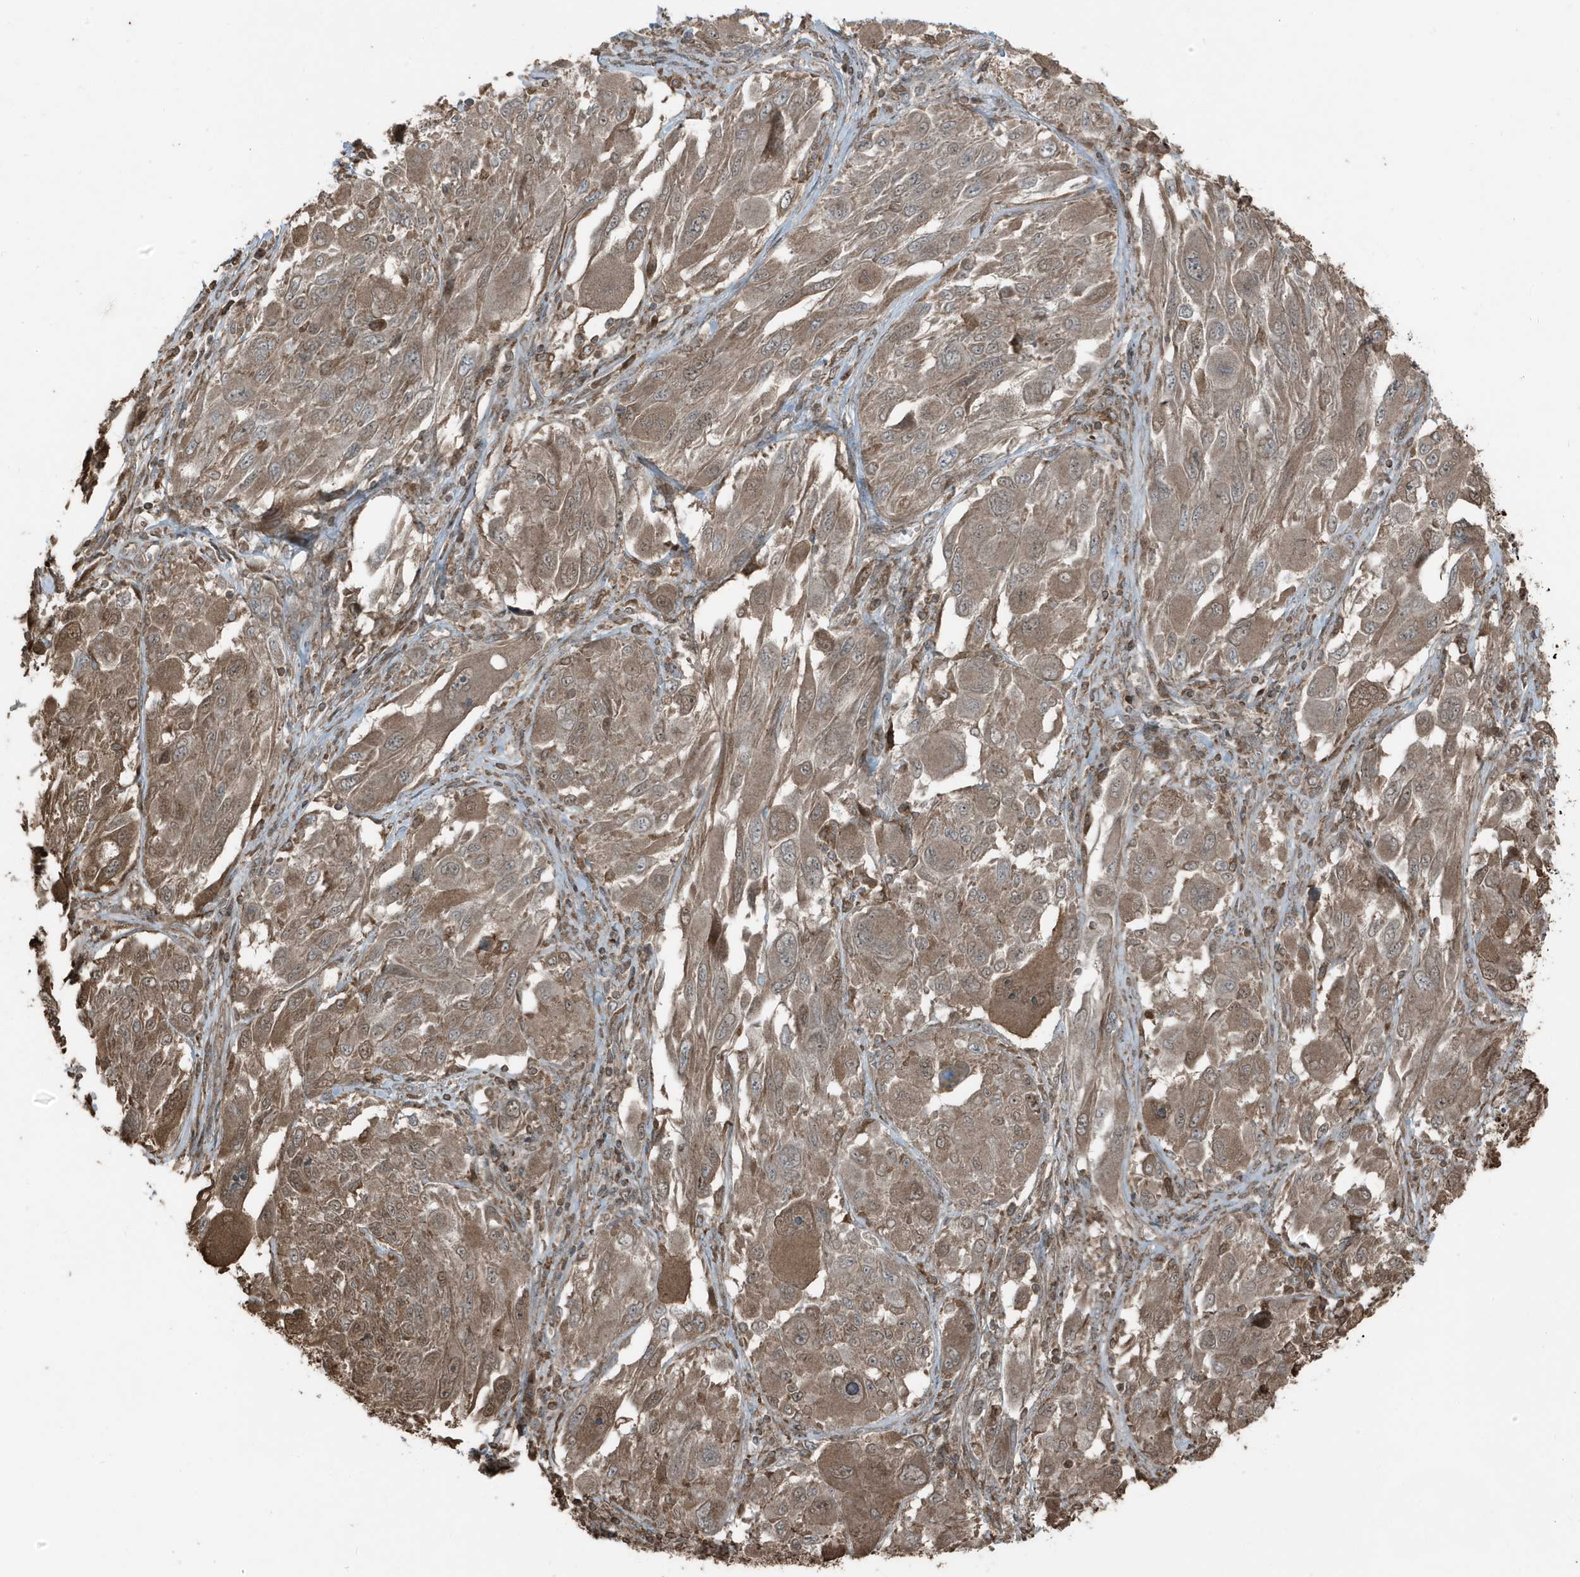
{"staining": {"intensity": "moderate", "quantity": ">75%", "location": "cytoplasmic/membranous"}, "tissue": "melanoma", "cell_type": "Tumor cells", "image_type": "cancer", "snomed": [{"axis": "morphology", "description": "Malignant melanoma, NOS"}, {"axis": "topography", "description": "Skin"}], "caption": "Melanoma stained for a protein (brown) reveals moderate cytoplasmic/membranous positive staining in about >75% of tumor cells.", "gene": "AZI2", "patient": {"sex": "female", "age": 91}}